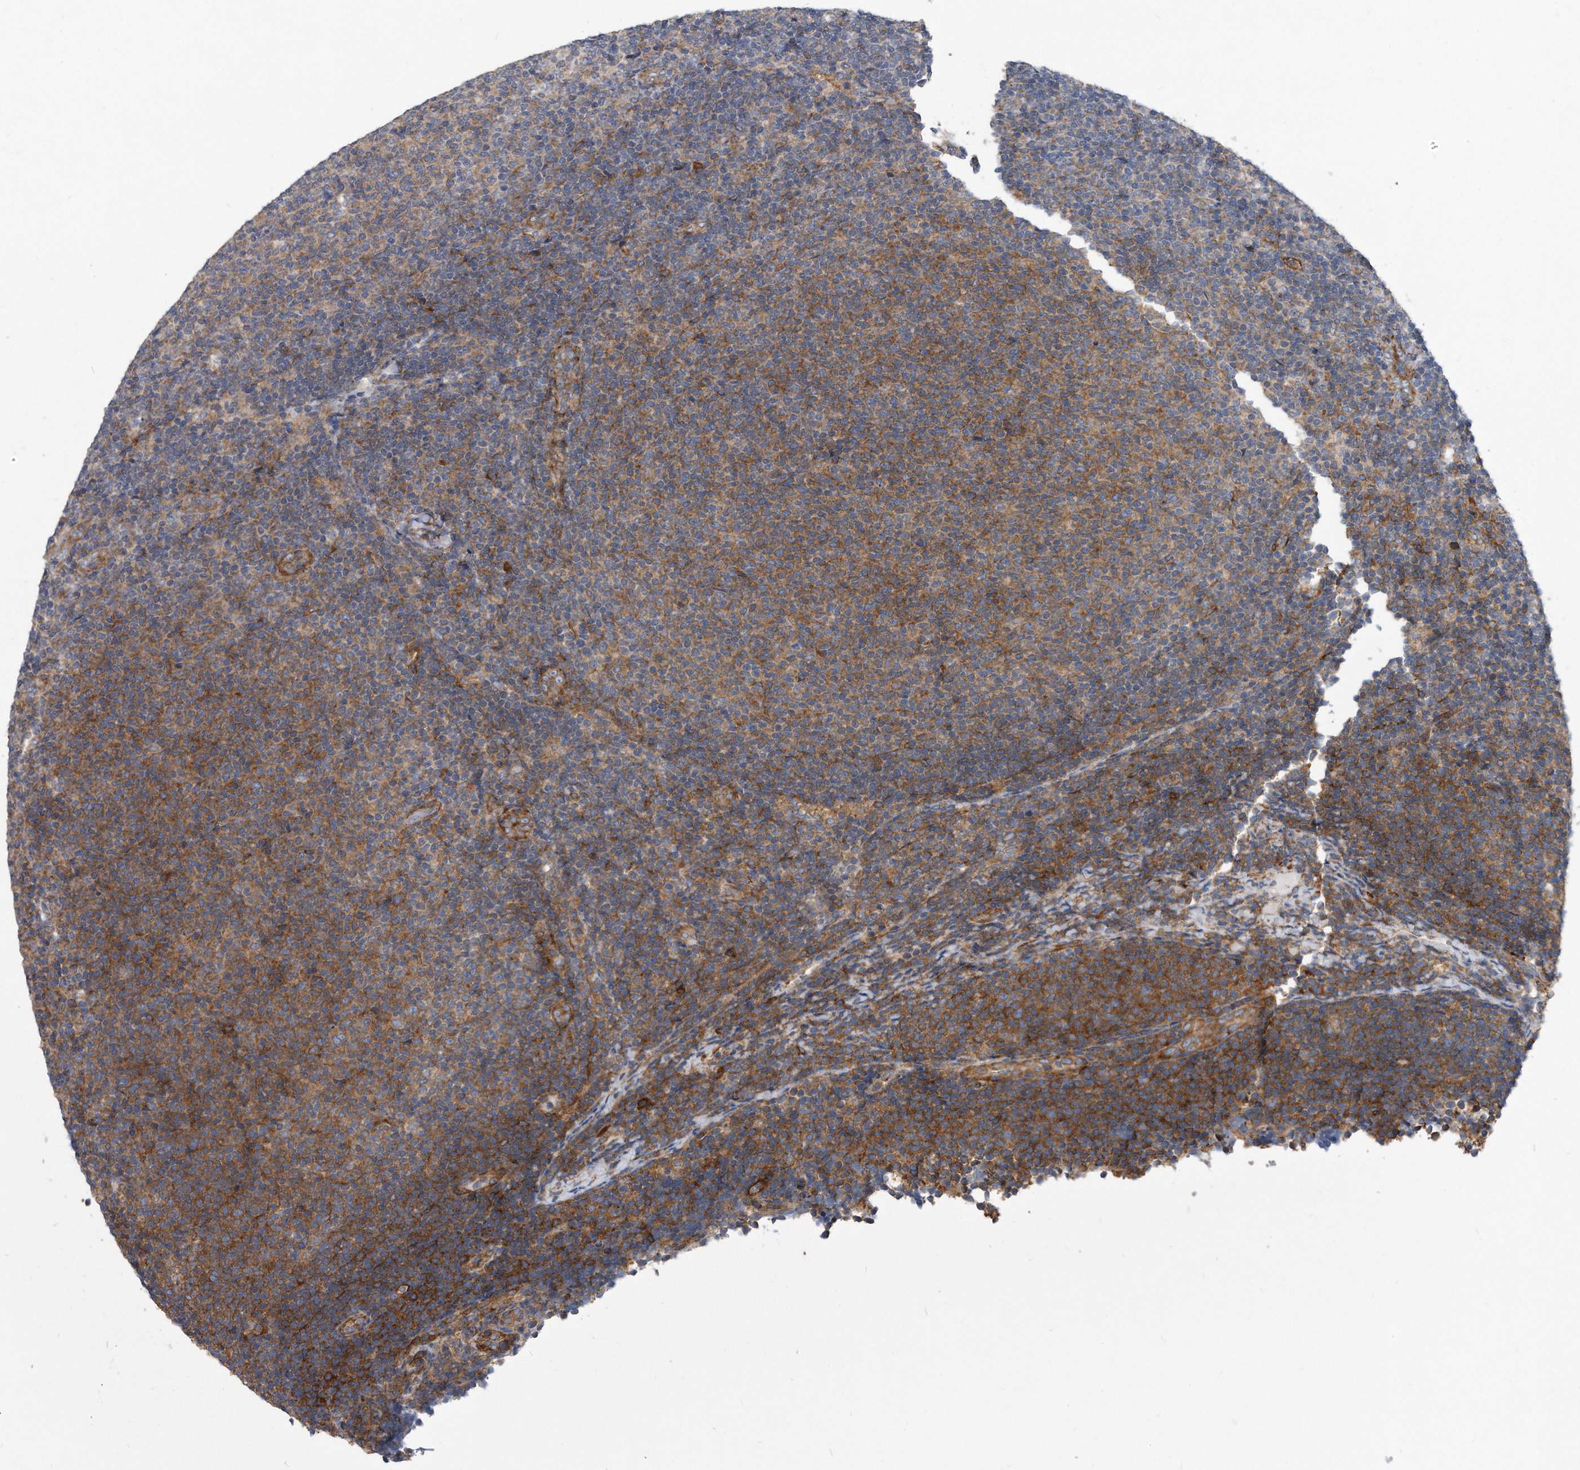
{"staining": {"intensity": "moderate", "quantity": ">75%", "location": "cytoplasmic/membranous"}, "tissue": "lymphoma", "cell_type": "Tumor cells", "image_type": "cancer", "snomed": [{"axis": "morphology", "description": "Malignant lymphoma, non-Hodgkin's type, Low grade"}, {"axis": "topography", "description": "Lymph node"}], "caption": "Lymphoma tissue reveals moderate cytoplasmic/membranous staining in approximately >75% of tumor cells (Brightfield microscopy of DAB IHC at high magnification).", "gene": "EIF2B4", "patient": {"sex": "male", "age": 66}}